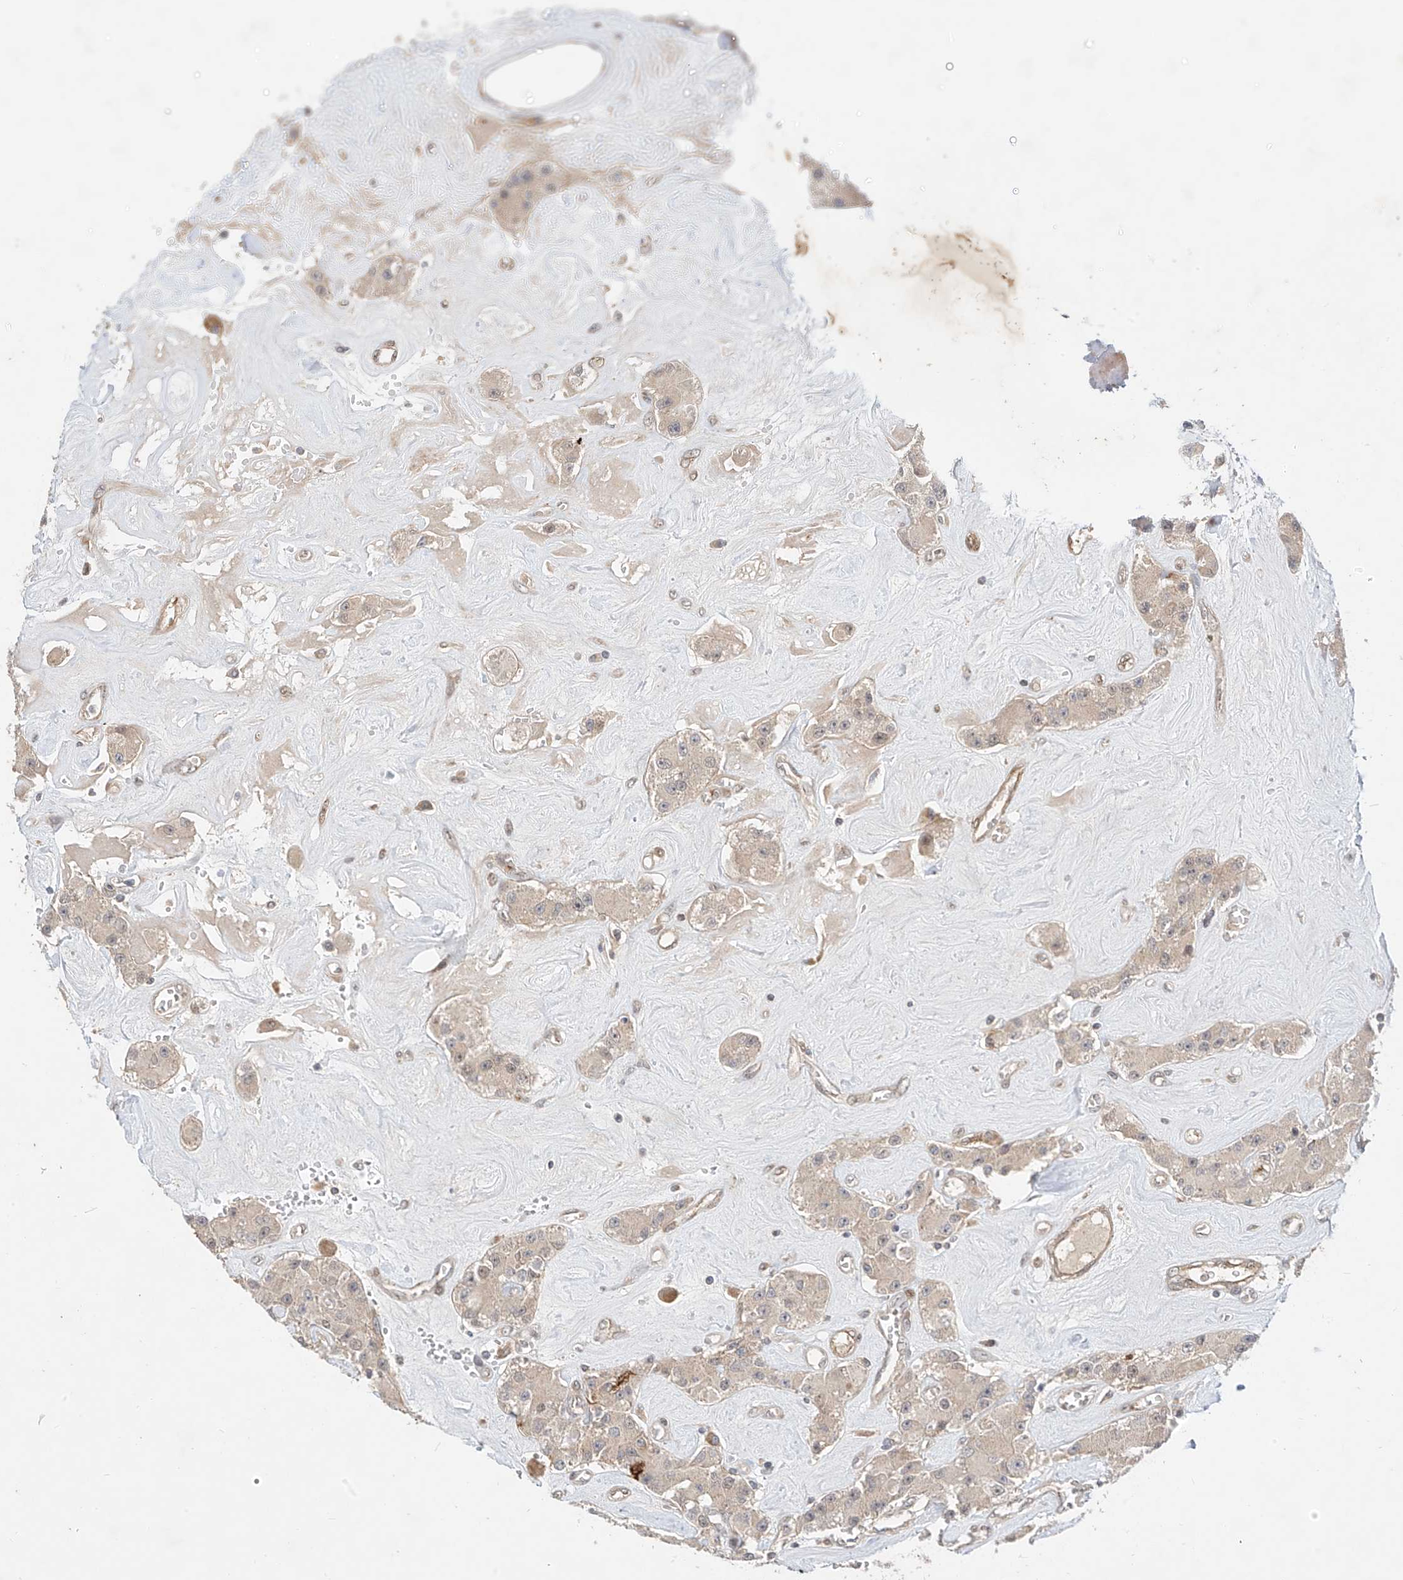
{"staining": {"intensity": "negative", "quantity": "none", "location": "none"}, "tissue": "carcinoid", "cell_type": "Tumor cells", "image_type": "cancer", "snomed": [{"axis": "morphology", "description": "Carcinoid, malignant, NOS"}, {"axis": "topography", "description": "Pancreas"}], "caption": "A high-resolution histopathology image shows immunohistochemistry (IHC) staining of carcinoid (malignant), which reveals no significant expression in tumor cells.", "gene": "MRTFA", "patient": {"sex": "male", "age": 41}}